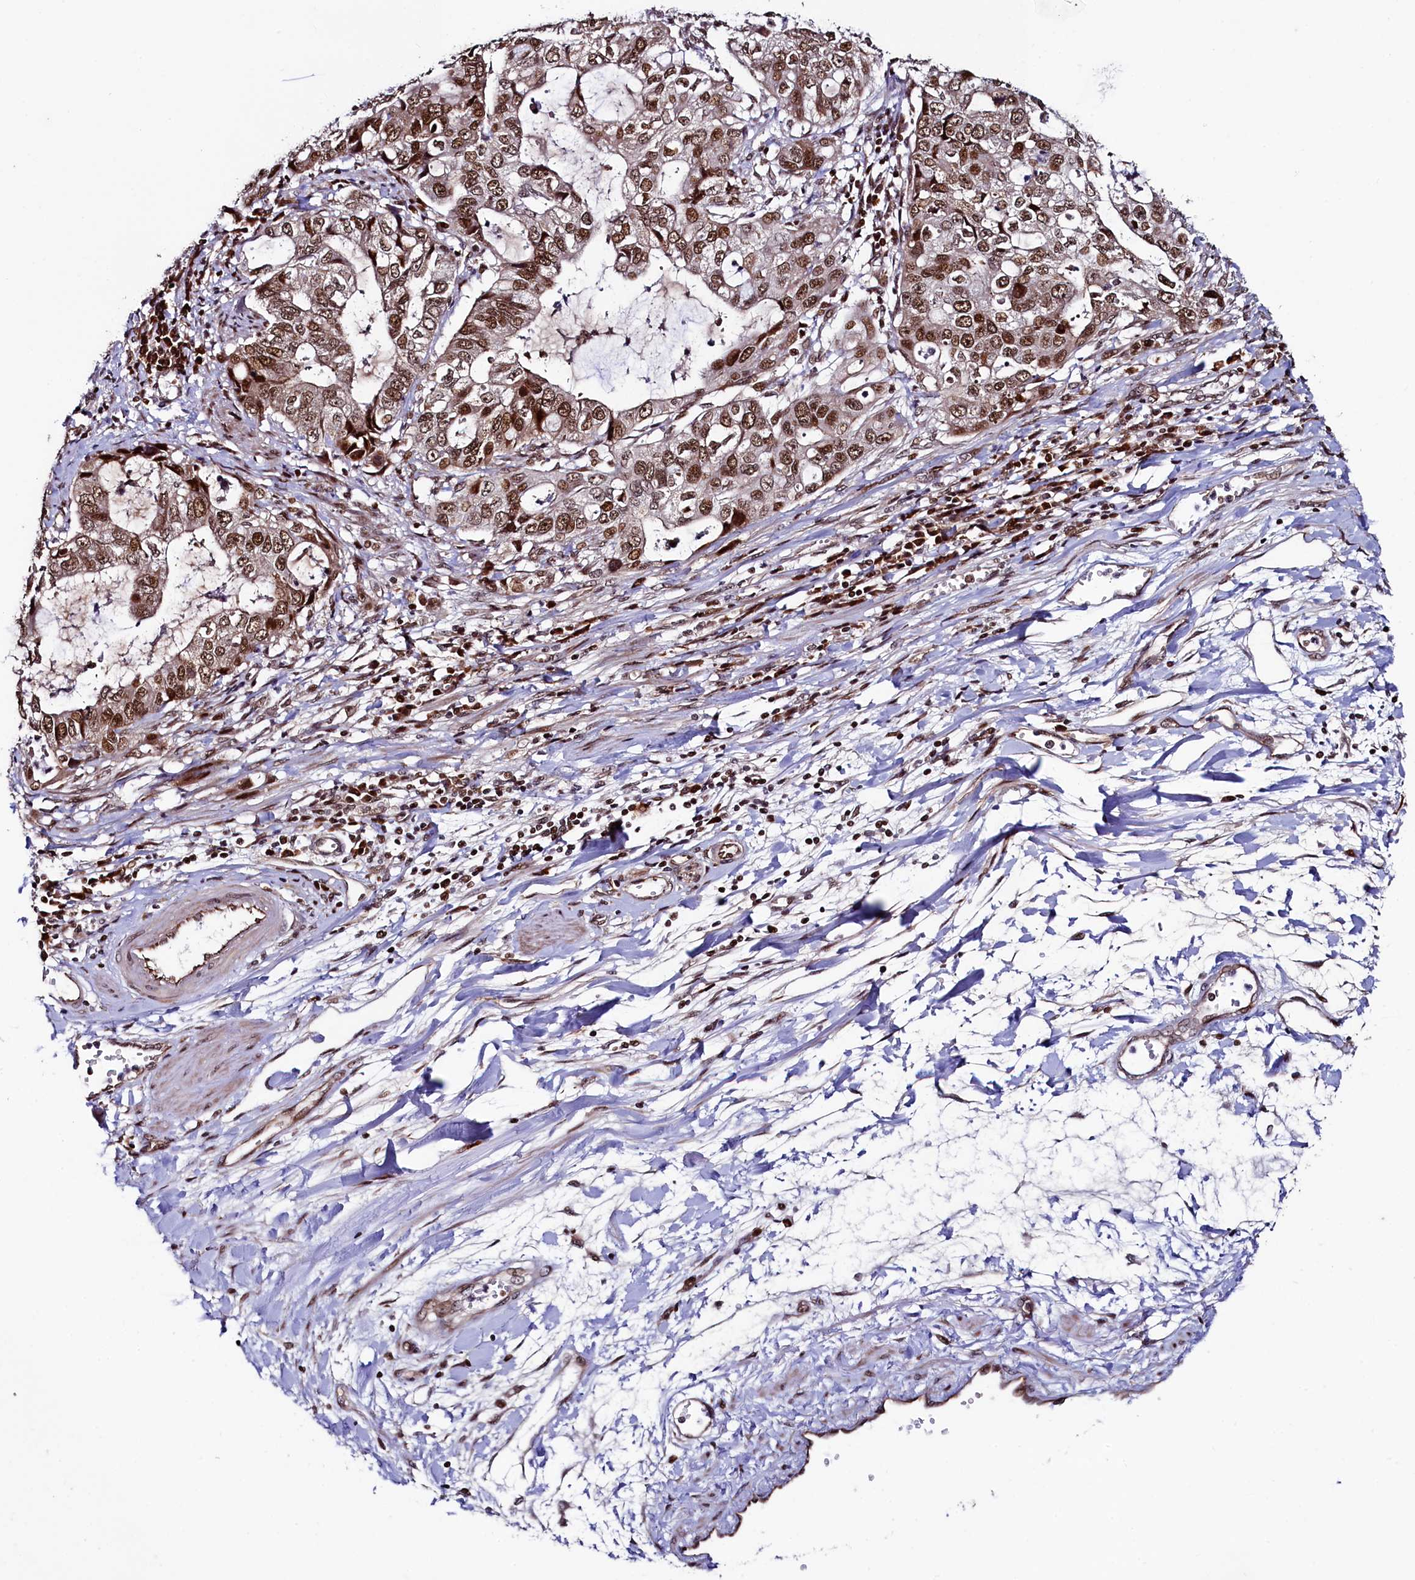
{"staining": {"intensity": "moderate", "quantity": ">75%", "location": "nuclear"}, "tissue": "stomach cancer", "cell_type": "Tumor cells", "image_type": "cancer", "snomed": [{"axis": "morphology", "description": "Adenocarcinoma, NOS"}, {"axis": "topography", "description": "Stomach, upper"}], "caption": "Protein expression analysis of human stomach adenocarcinoma reveals moderate nuclear staining in approximately >75% of tumor cells.", "gene": "LEO1", "patient": {"sex": "female", "age": 52}}